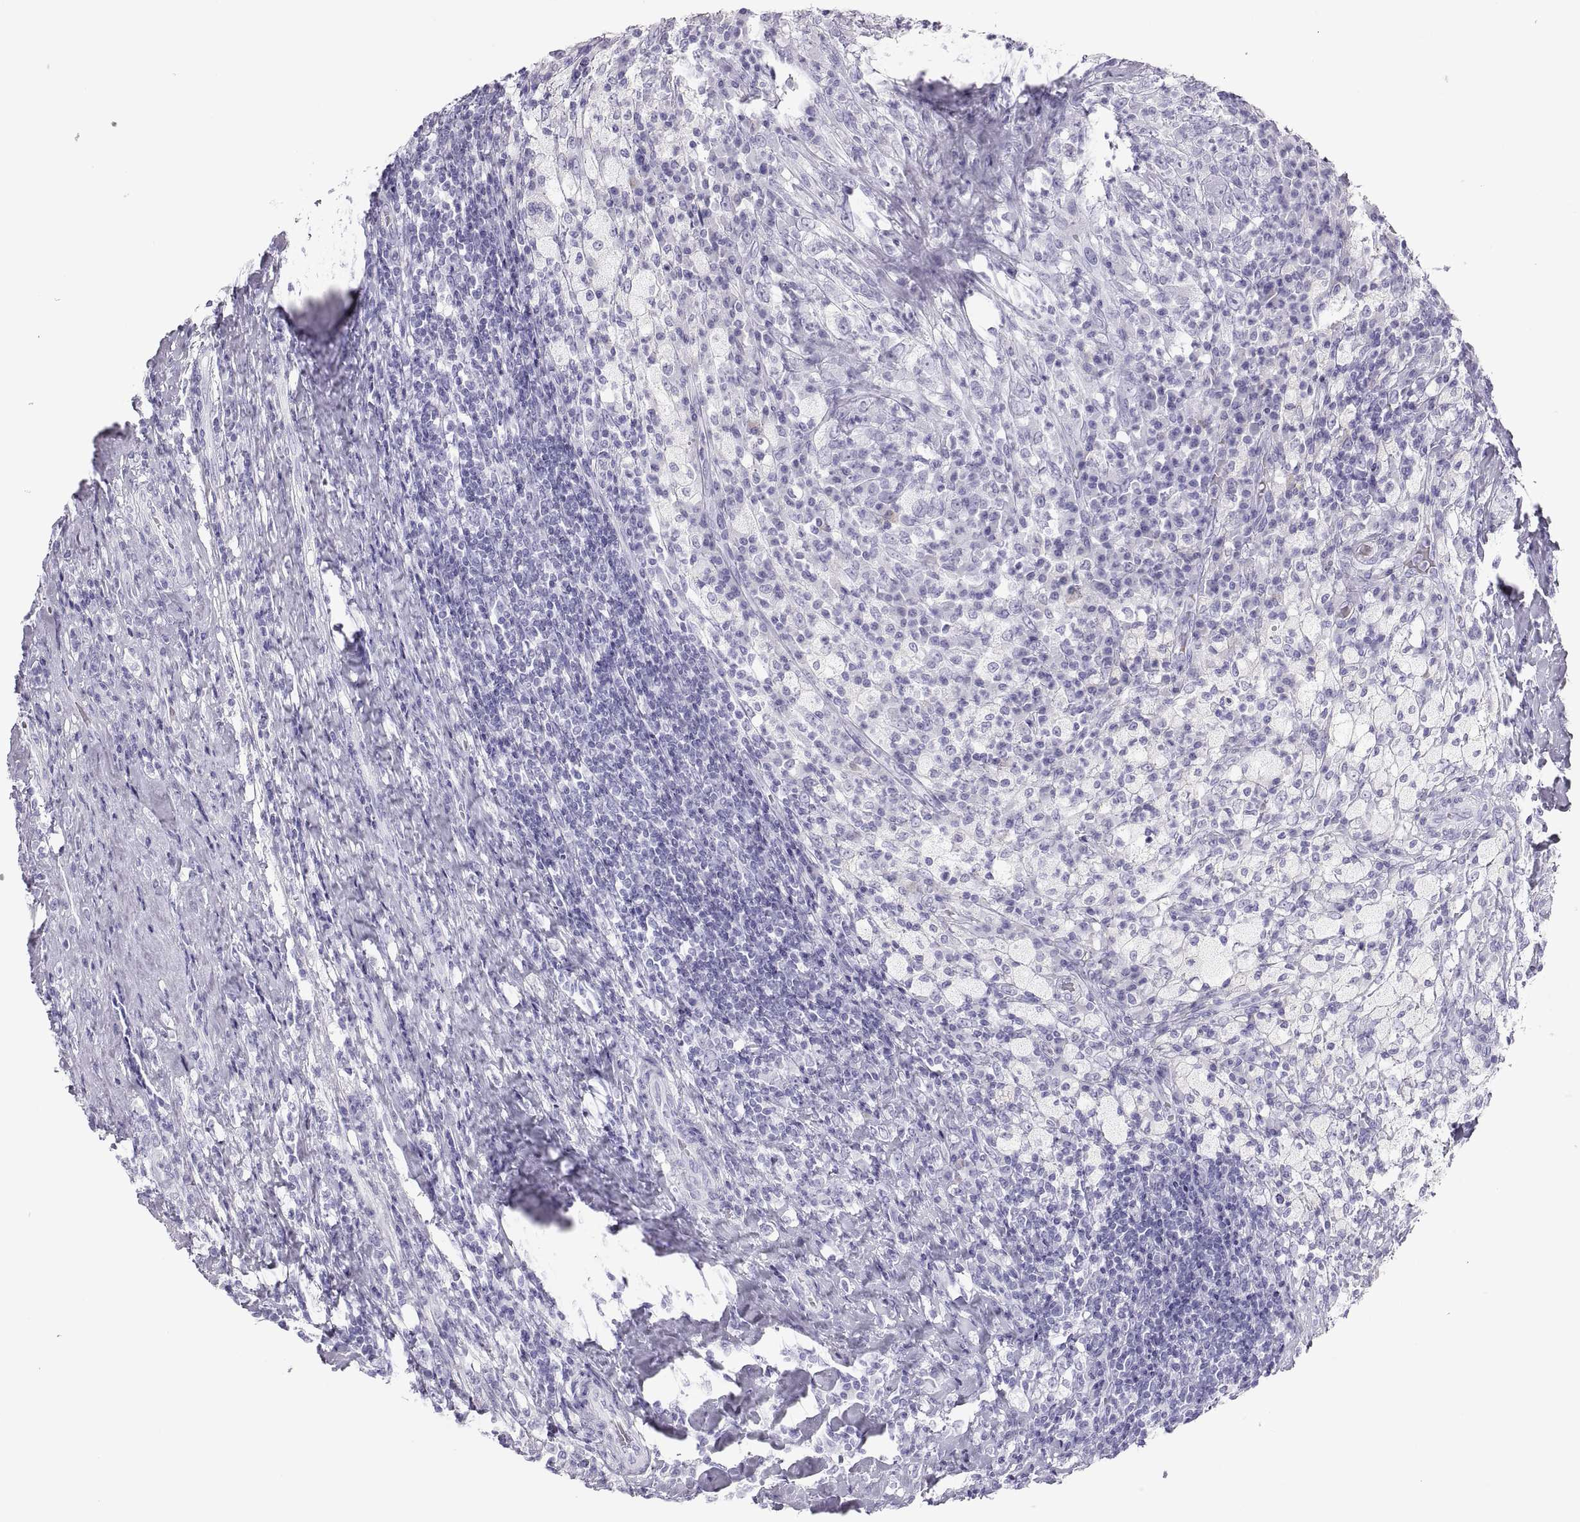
{"staining": {"intensity": "negative", "quantity": "none", "location": "none"}, "tissue": "testis cancer", "cell_type": "Tumor cells", "image_type": "cancer", "snomed": [{"axis": "morphology", "description": "Necrosis, NOS"}, {"axis": "morphology", "description": "Carcinoma, Embryonal, NOS"}, {"axis": "topography", "description": "Testis"}], "caption": "Immunohistochemistry (IHC) histopathology image of testis cancer (embryonal carcinoma) stained for a protein (brown), which shows no positivity in tumor cells.", "gene": "SEMG1", "patient": {"sex": "male", "age": 19}}